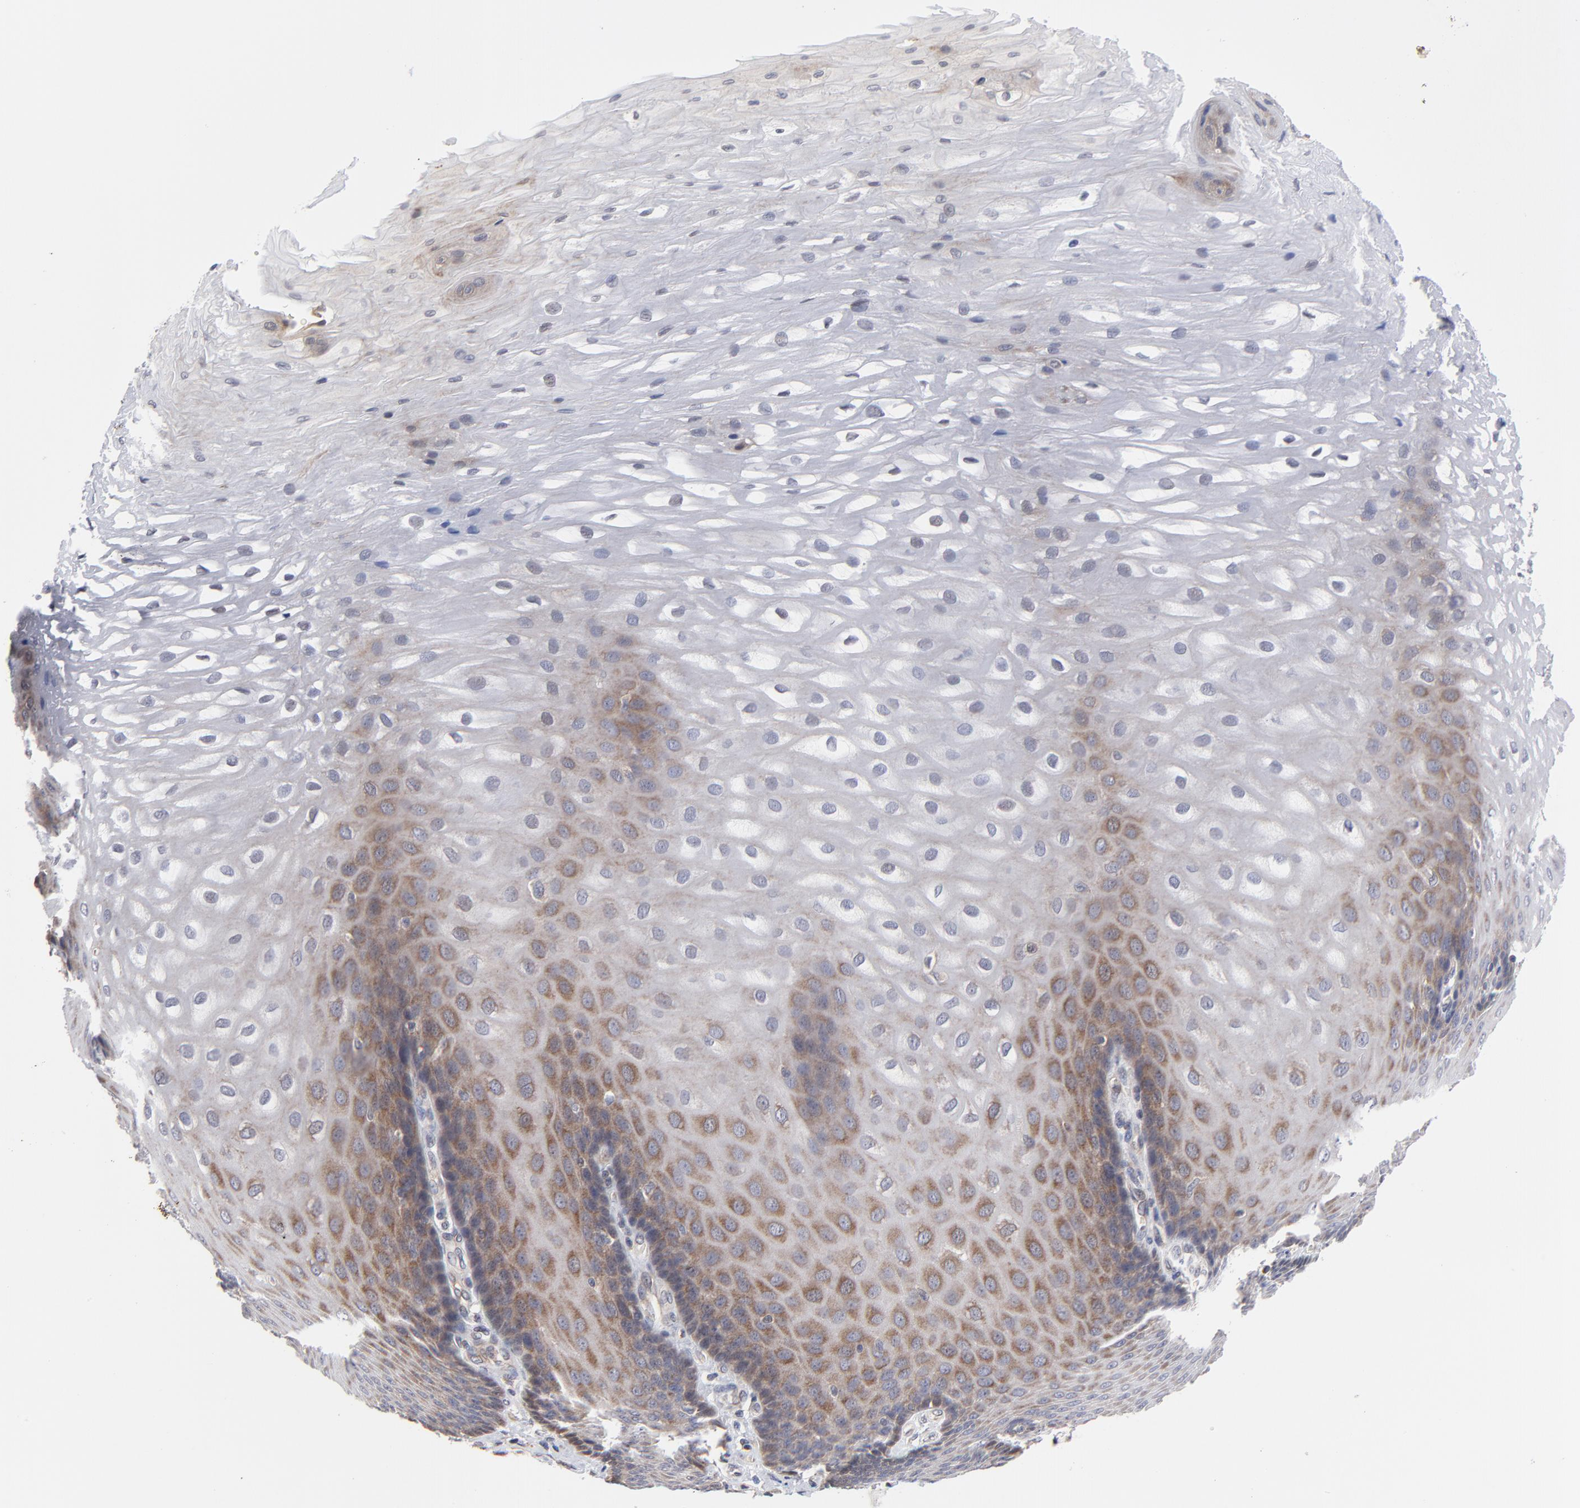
{"staining": {"intensity": "moderate", "quantity": "<25%", "location": "cytoplasmic/membranous"}, "tissue": "esophagus", "cell_type": "Squamous epithelial cells", "image_type": "normal", "snomed": [{"axis": "morphology", "description": "Normal tissue, NOS"}, {"axis": "morphology", "description": "Adenocarcinoma, NOS"}, {"axis": "topography", "description": "Esophagus"}, {"axis": "topography", "description": "Stomach"}], "caption": "Immunohistochemical staining of unremarkable esophagus shows moderate cytoplasmic/membranous protein staining in about <25% of squamous epithelial cells.", "gene": "ZNF157", "patient": {"sex": "male", "age": 62}}